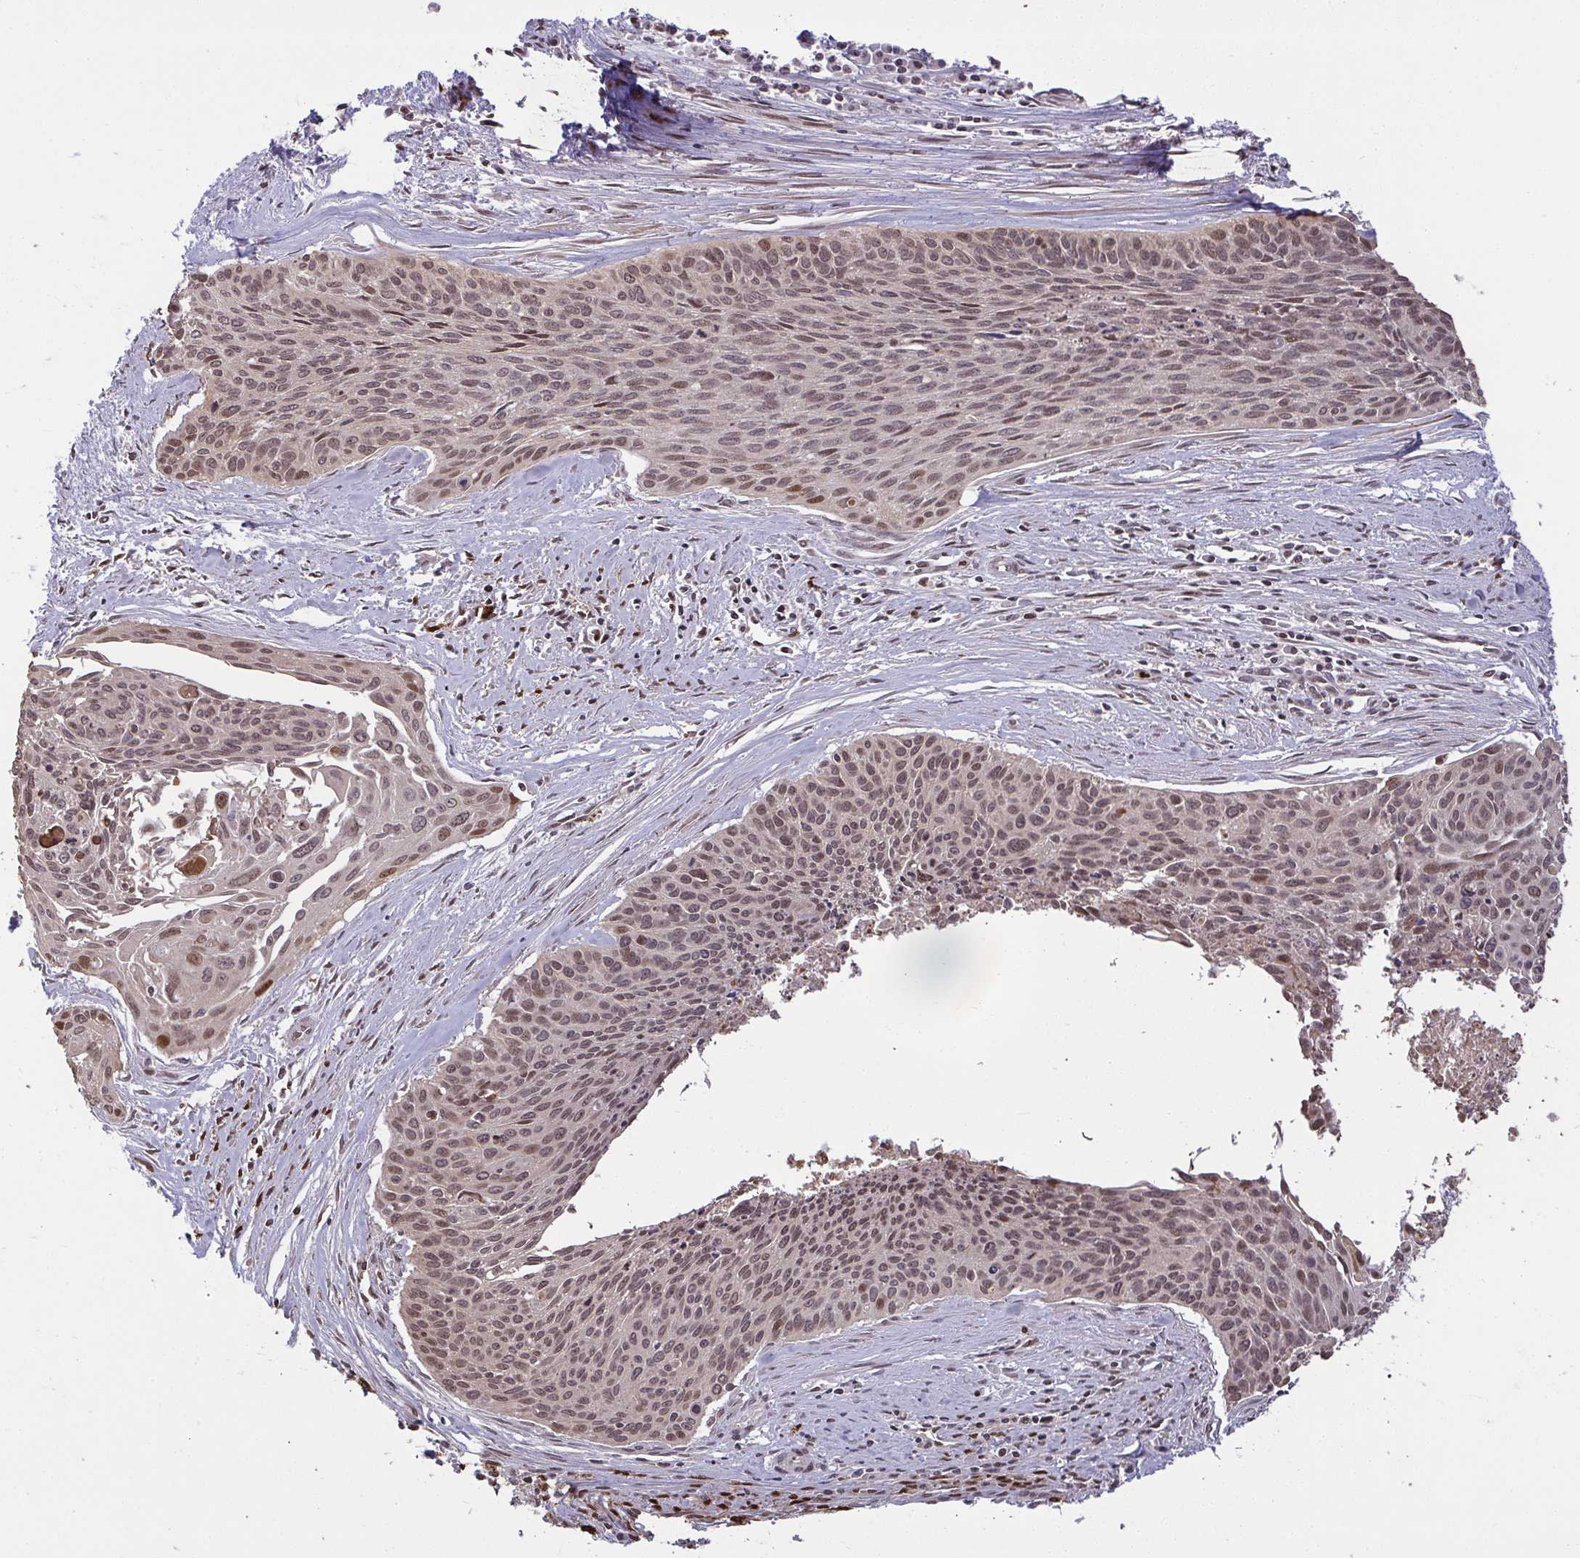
{"staining": {"intensity": "weak", "quantity": ">75%", "location": "nuclear"}, "tissue": "cervical cancer", "cell_type": "Tumor cells", "image_type": "cancer", "snomed": [{"axis": "morphology", "description": "Squamous cell carcinoma, NOS"}, {"axis": "topography", "description": "Cervix"}], "caption": "Cervical cancer (squamous cell carcinoma) stained for a protein demonstrates weak nuclear positivity in tumor cells.", "gene": "UXT", "patient": {"sex": "female", "age": 55}}